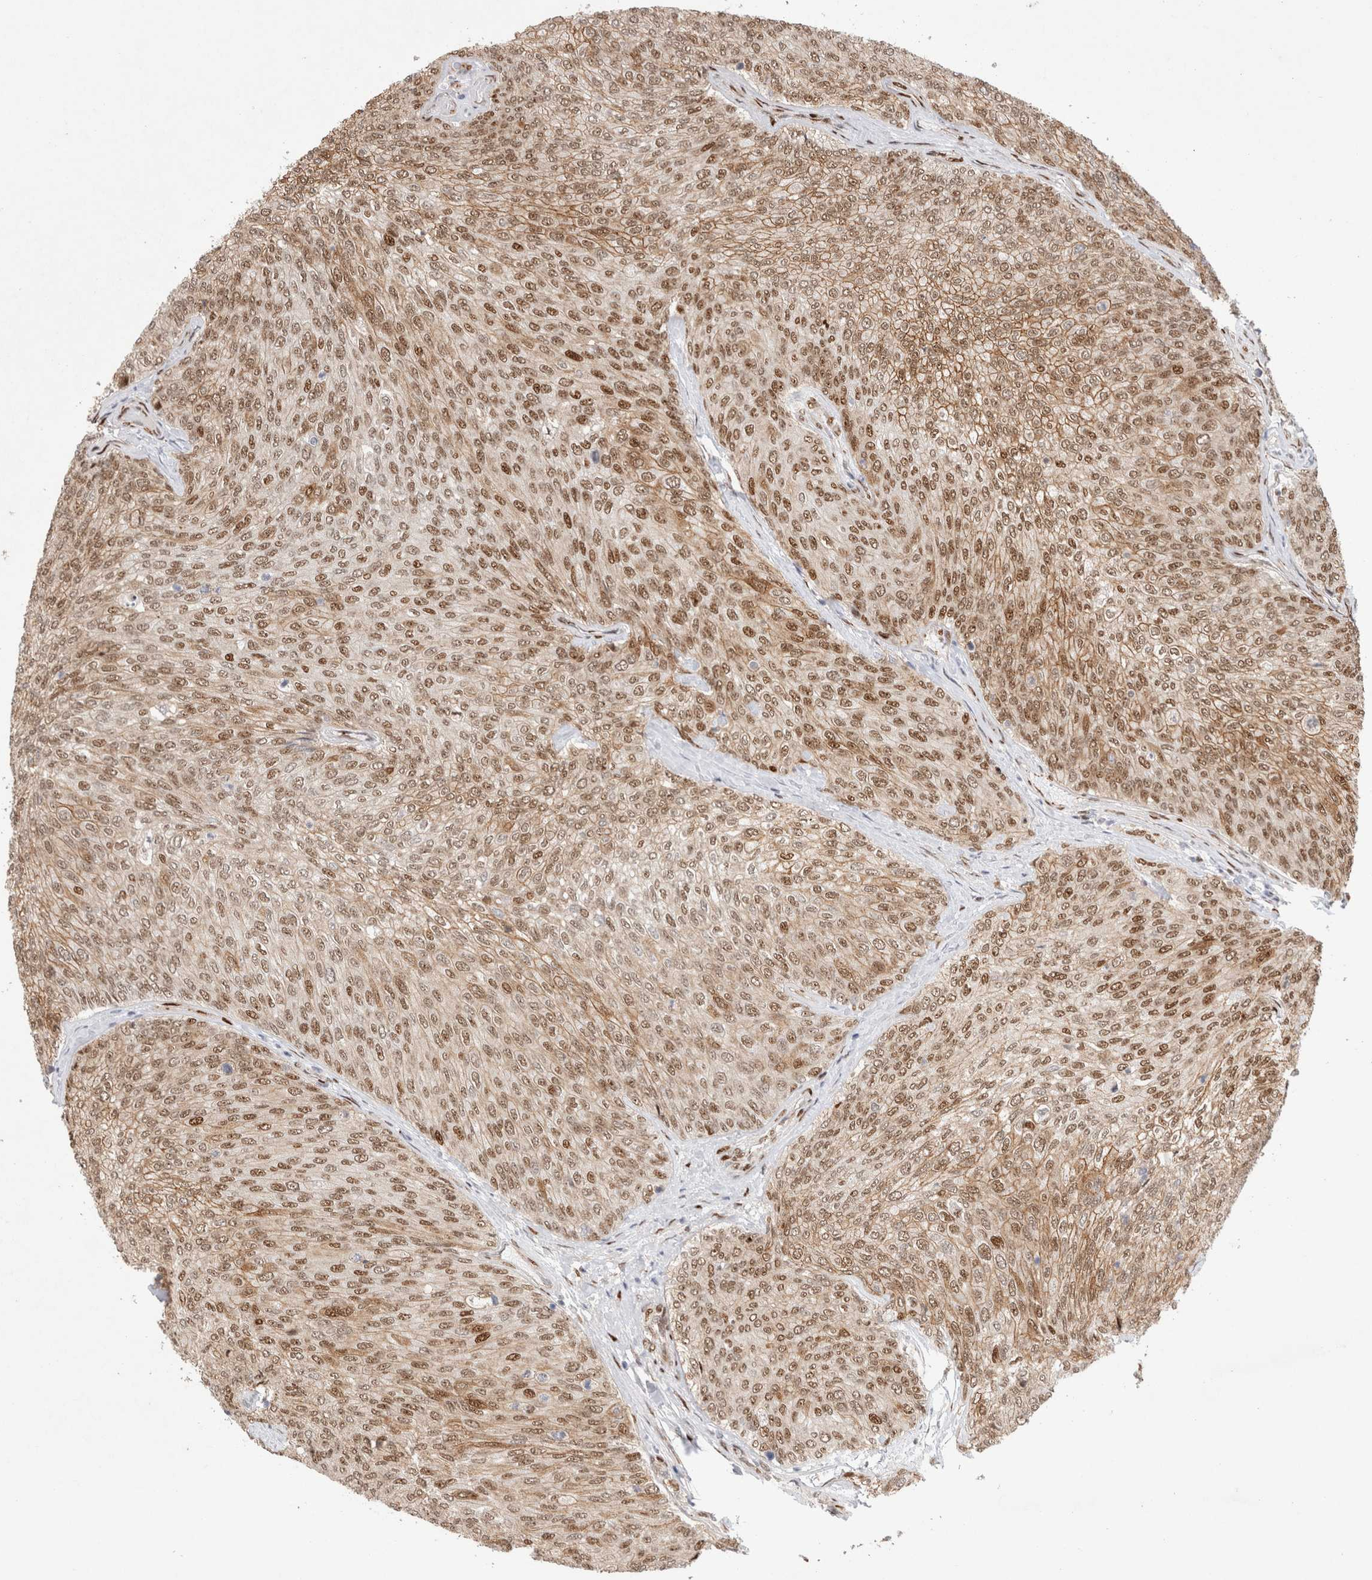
{"staining": {"intensity": "moderate", "quantity": ">75%", "location": "nuclear"}, "tissue": "urothelial cancer", "cell_type": "Tumor cells", "image_type": "cancer", "snomed": [{"axis": "morphology", "description": "Urothelial carcinoma, Low grade"}, {"axis": "topography", "description": "Urinary bladder"}], "caption": "The immunohistochemical stain highlights moderate nuclear positivity in tumor cells of low-grade urothelial carcinoma tissue.", "gene": "TCF4", "patient": {"sex": "female", "age": 79}}